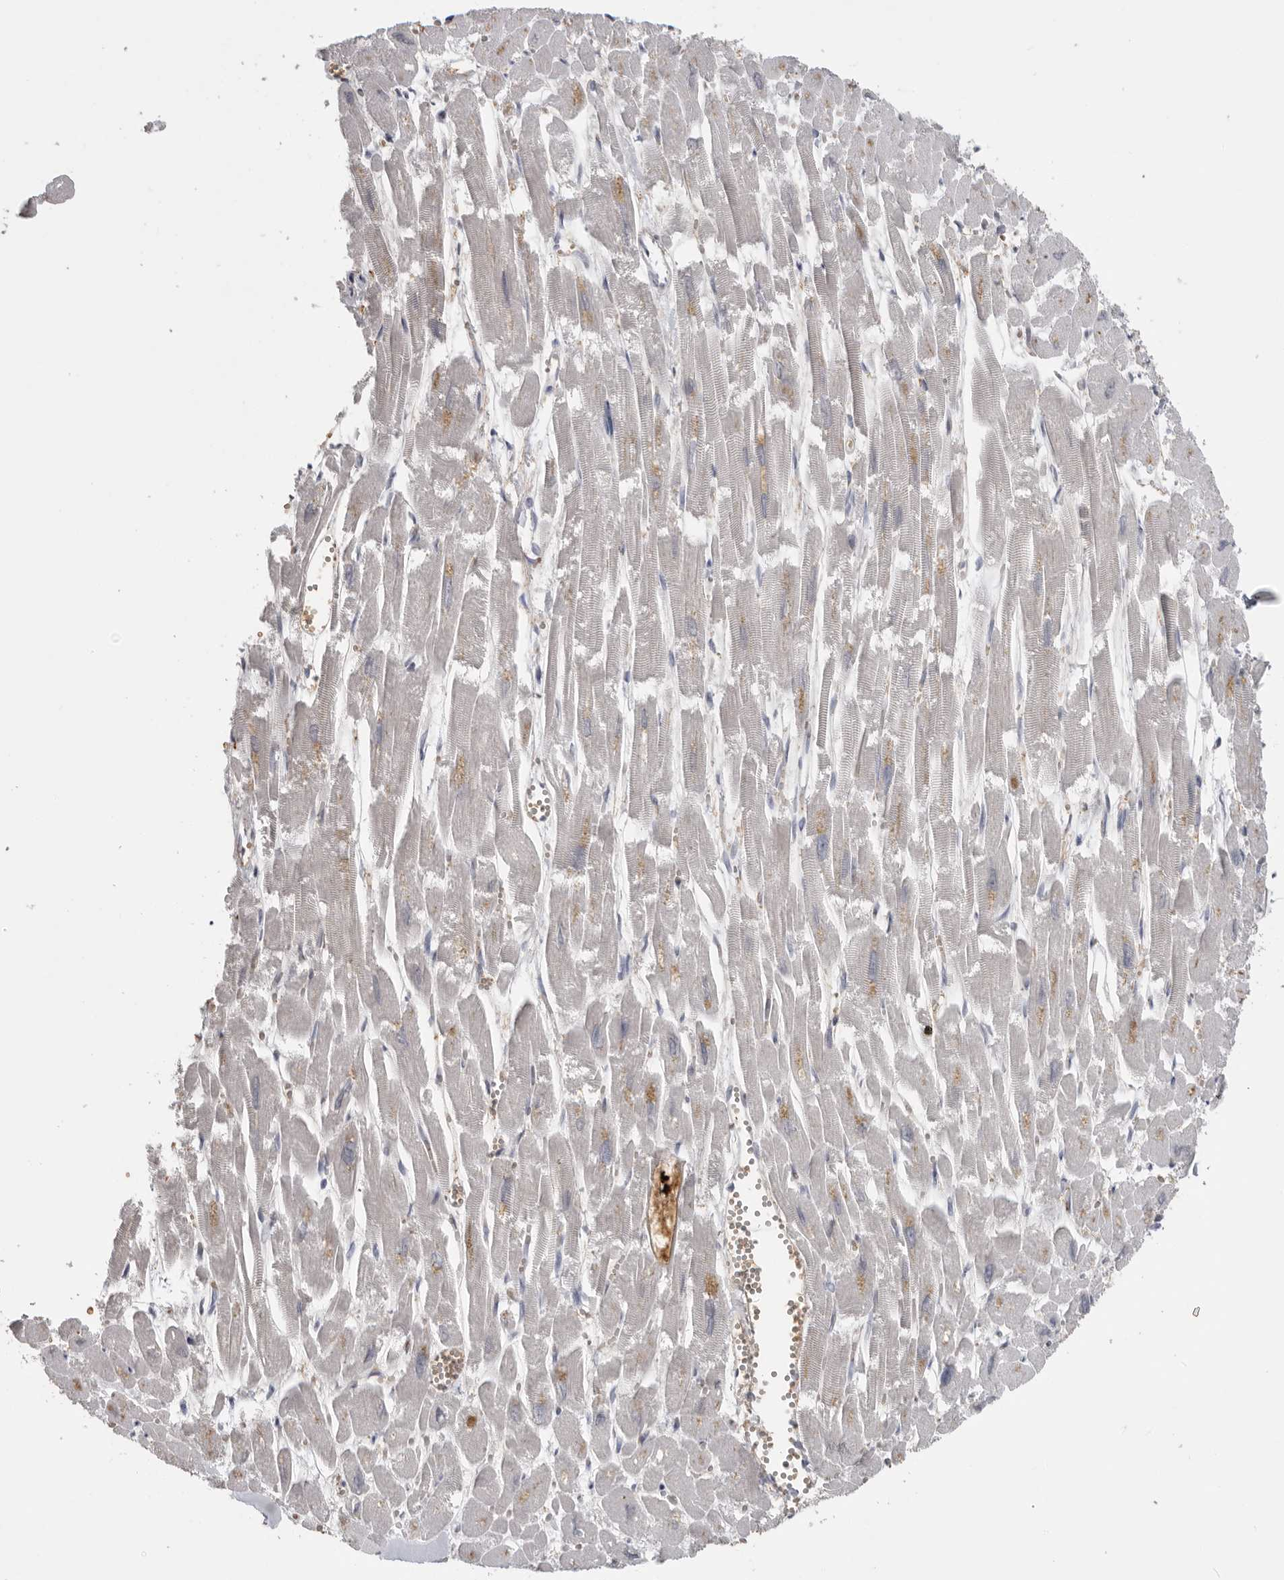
{"staining": {"intensity": "weak", "quantity": ">75%", "location": "cytoplasmic/membranous"}, "tissue": "heart muscle", "cell_type": "Cardiomyocytes", "image_type": "normal", "snomed": [{"axis": "morphology", "description": "Normal tissue, NOS"}, {"axis": "topography", "description": "Heart"}], "caption": "Immunohistochemistry of normal heart muscle demonstrates low levels of weak cytoplasmic/membranous expression in approximately >75% of cardiomyocytes.", "gene": "PCMTD1", "patient": {"sex": "male", "age": 54}}